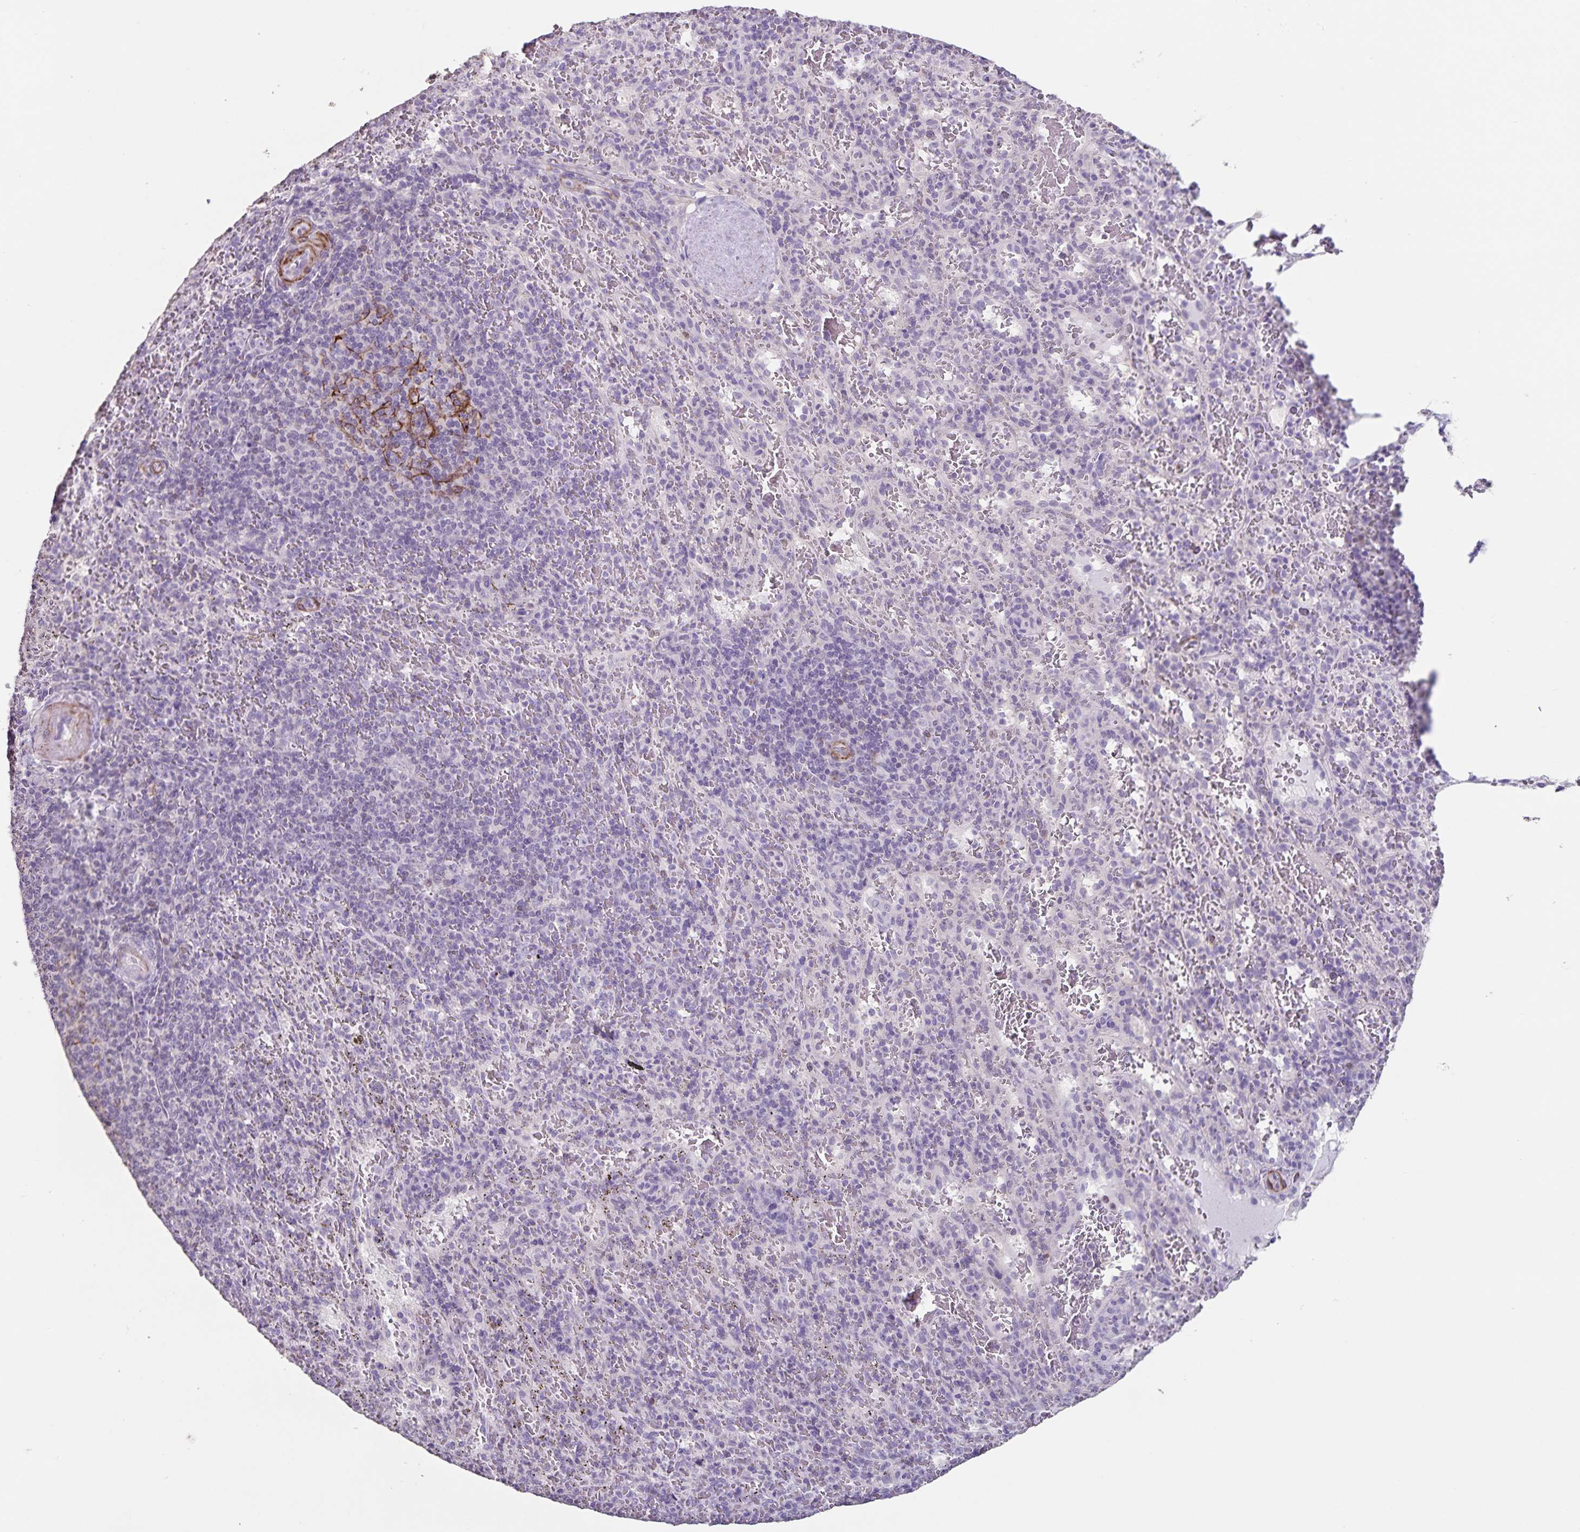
{"staining": {"intensity": "negative", "quantity": "none", "location": "none"}, "tissue": "spleen", "cell_type": "Cells in red pulp", "image_type": "normal", "snomed": [{"axis": "morphology", "description": "Normal tissue, NOS"}, {"axis": "topography", "description": "Spleen"}], "caption": "Immunohistochemistry (IHC) micrograph of benign human spleen stained for a protein (brown), which demonstrates no expression in cells in red pulp.", "gene": "SYNM", "patient": {"sex": "male", "age": 57}}